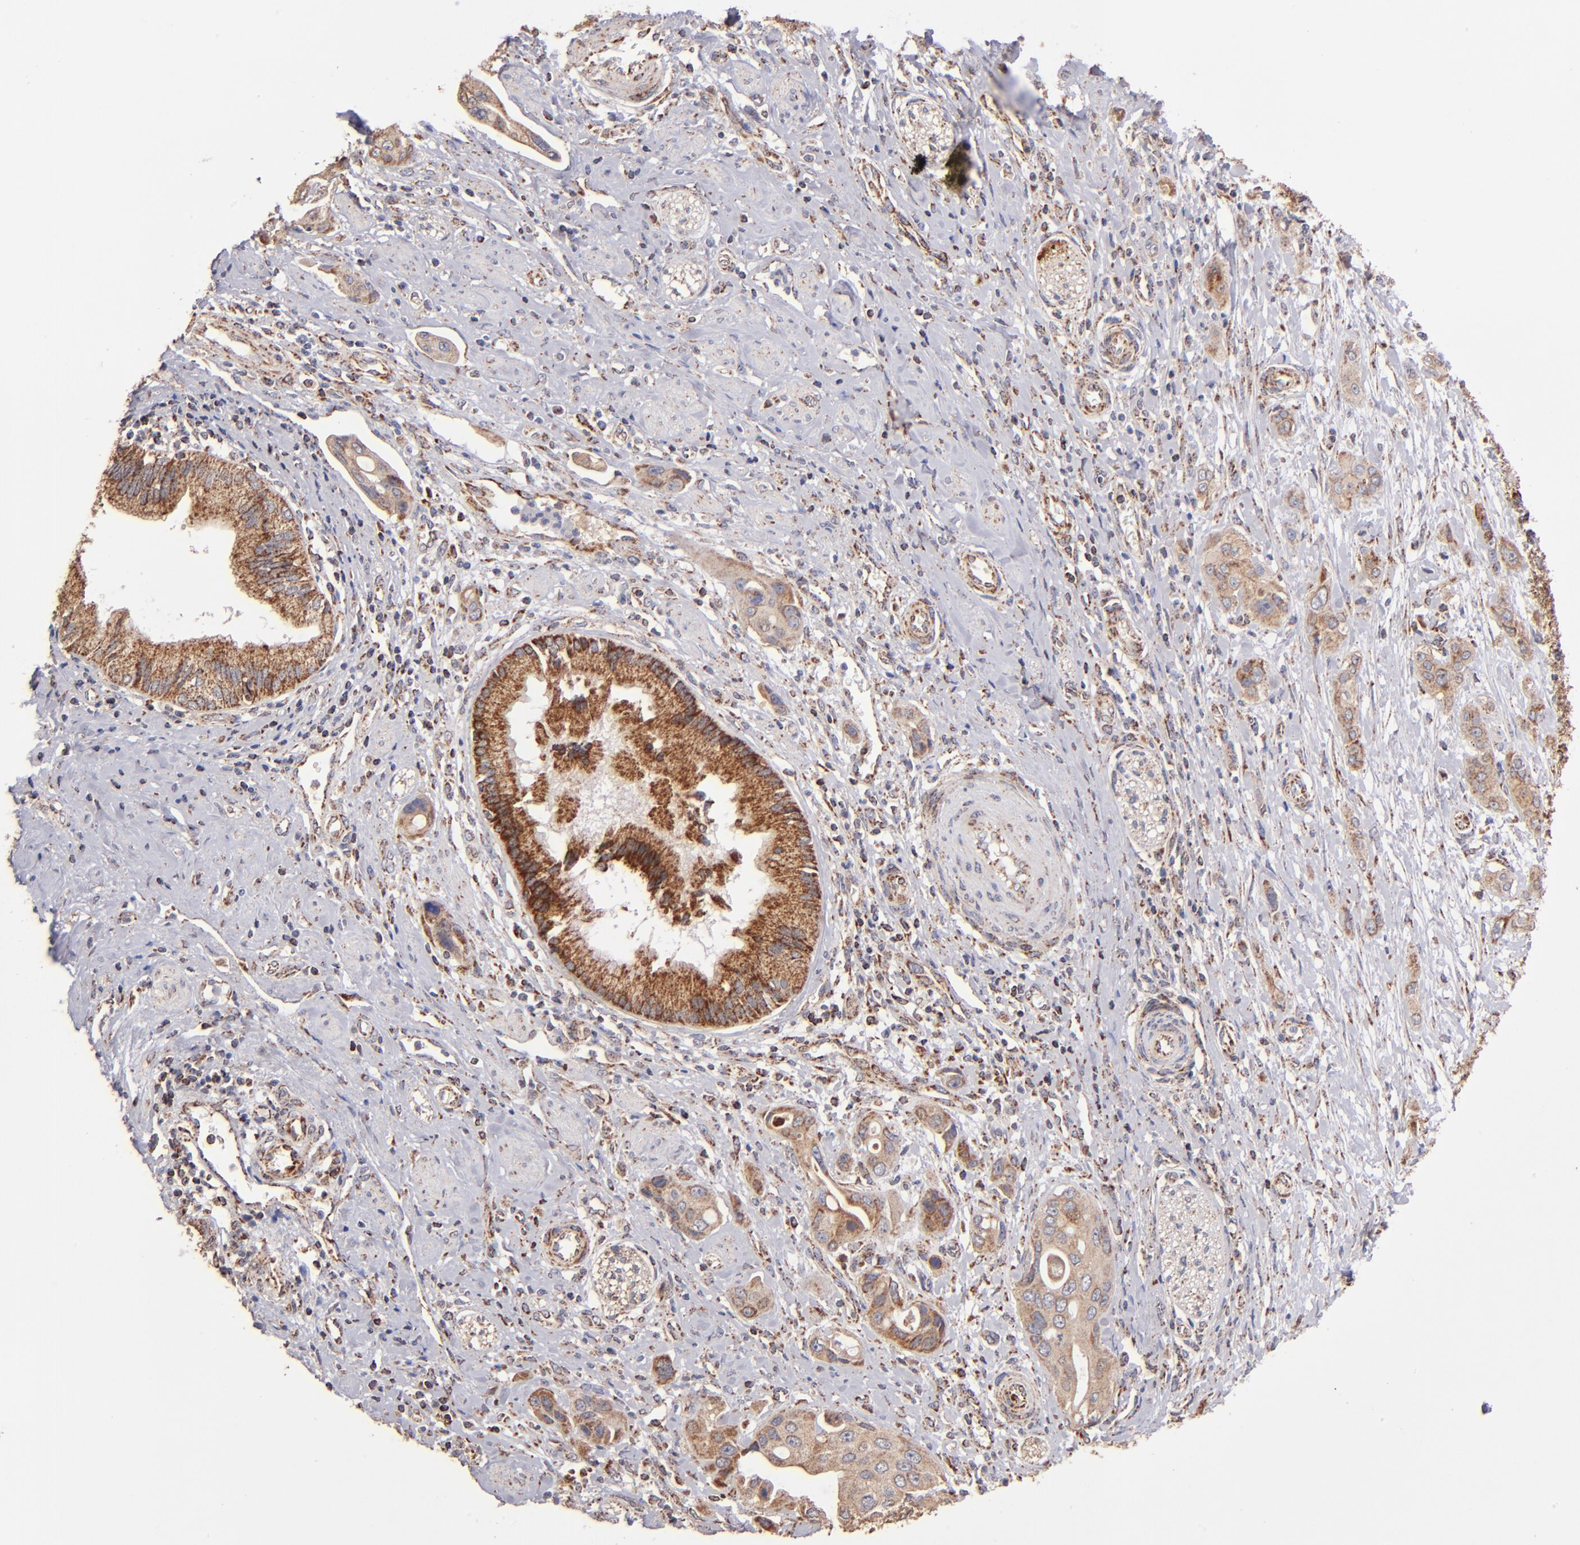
{"staining": {"intensity": "weak", "quantity": ">75%", "location": "cytoplasmic/membranous"}, "tissue": "pancreatic cancer", "cell_type": "Tumor cells", "image_type": "cancer", "snomed": [{"axis": "morphology", "description": "Adenocarcinoma, NOS"}, {"axis": "topography", "description": "Pancreas"}], "caption": "Weak cytoplasmic/membranous staining for a protein is identified in approximately >75% of tumor cells of pancreatic adenocarcinoma using IHC.", "gene": "DLST", "patient": {"sex": "female", "age": 60}}